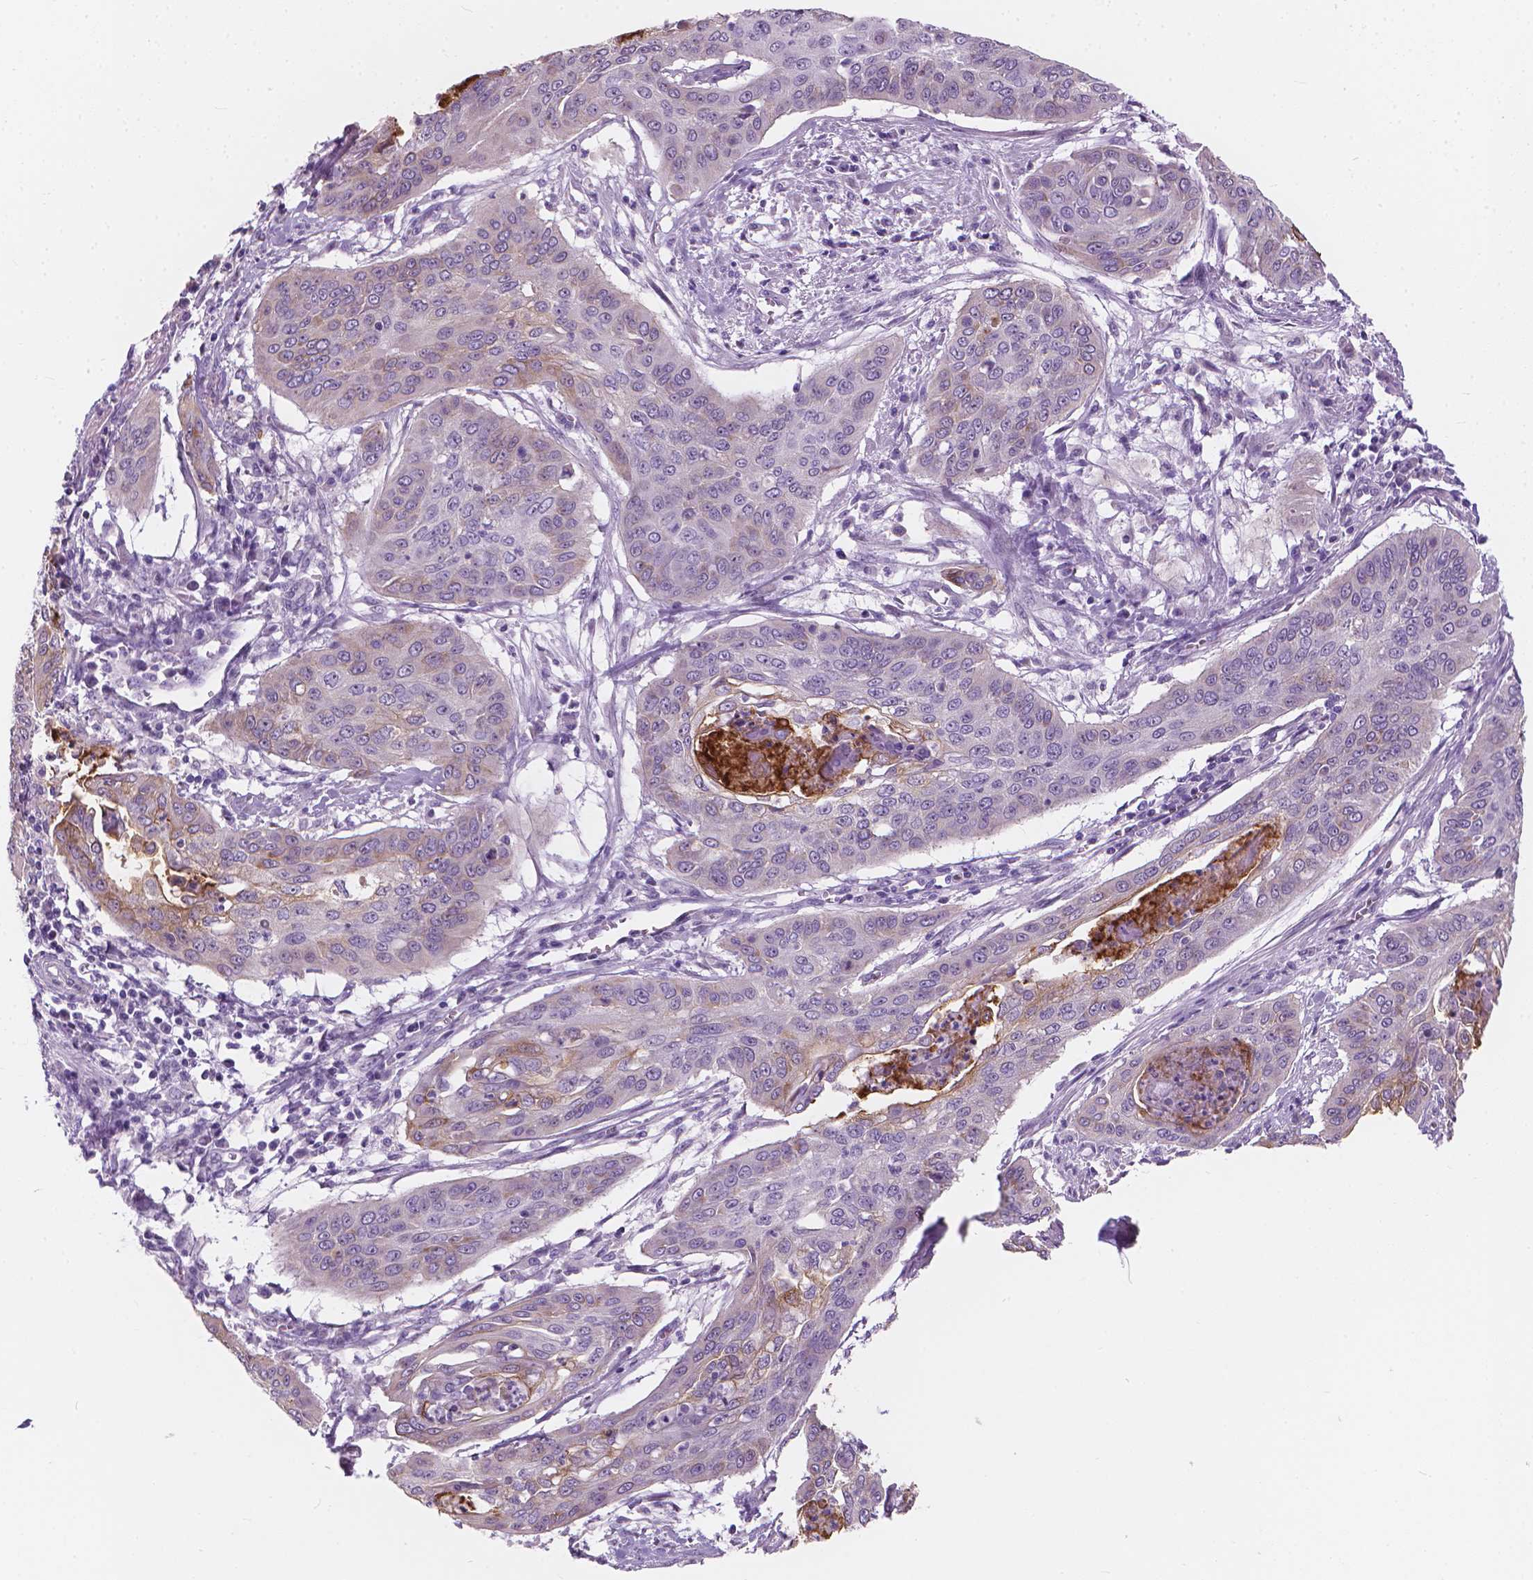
{"staining": {"intensity": "moderate", "quantity": "<25%", "location": "cytoplasmic/membranous"}, "tissue": "cervical cancer", "cell_type": "Tumor cells", "image_type": "cancer", "snomed": [{"axis": "morphology", "description": "Squamous cell carcinoma, NOS"}, {"axis": "topography", "description": "Cervix"}], "caption": "About <25% of tumor cells in squamous cell carcinoma (cervical) exhibit moderate cytoplasmic/membranous protein staining as visualized by brown immunohistochemical staining.", "gene": "GPRC5A", "patient": {"sex": "female", "age": 39}}